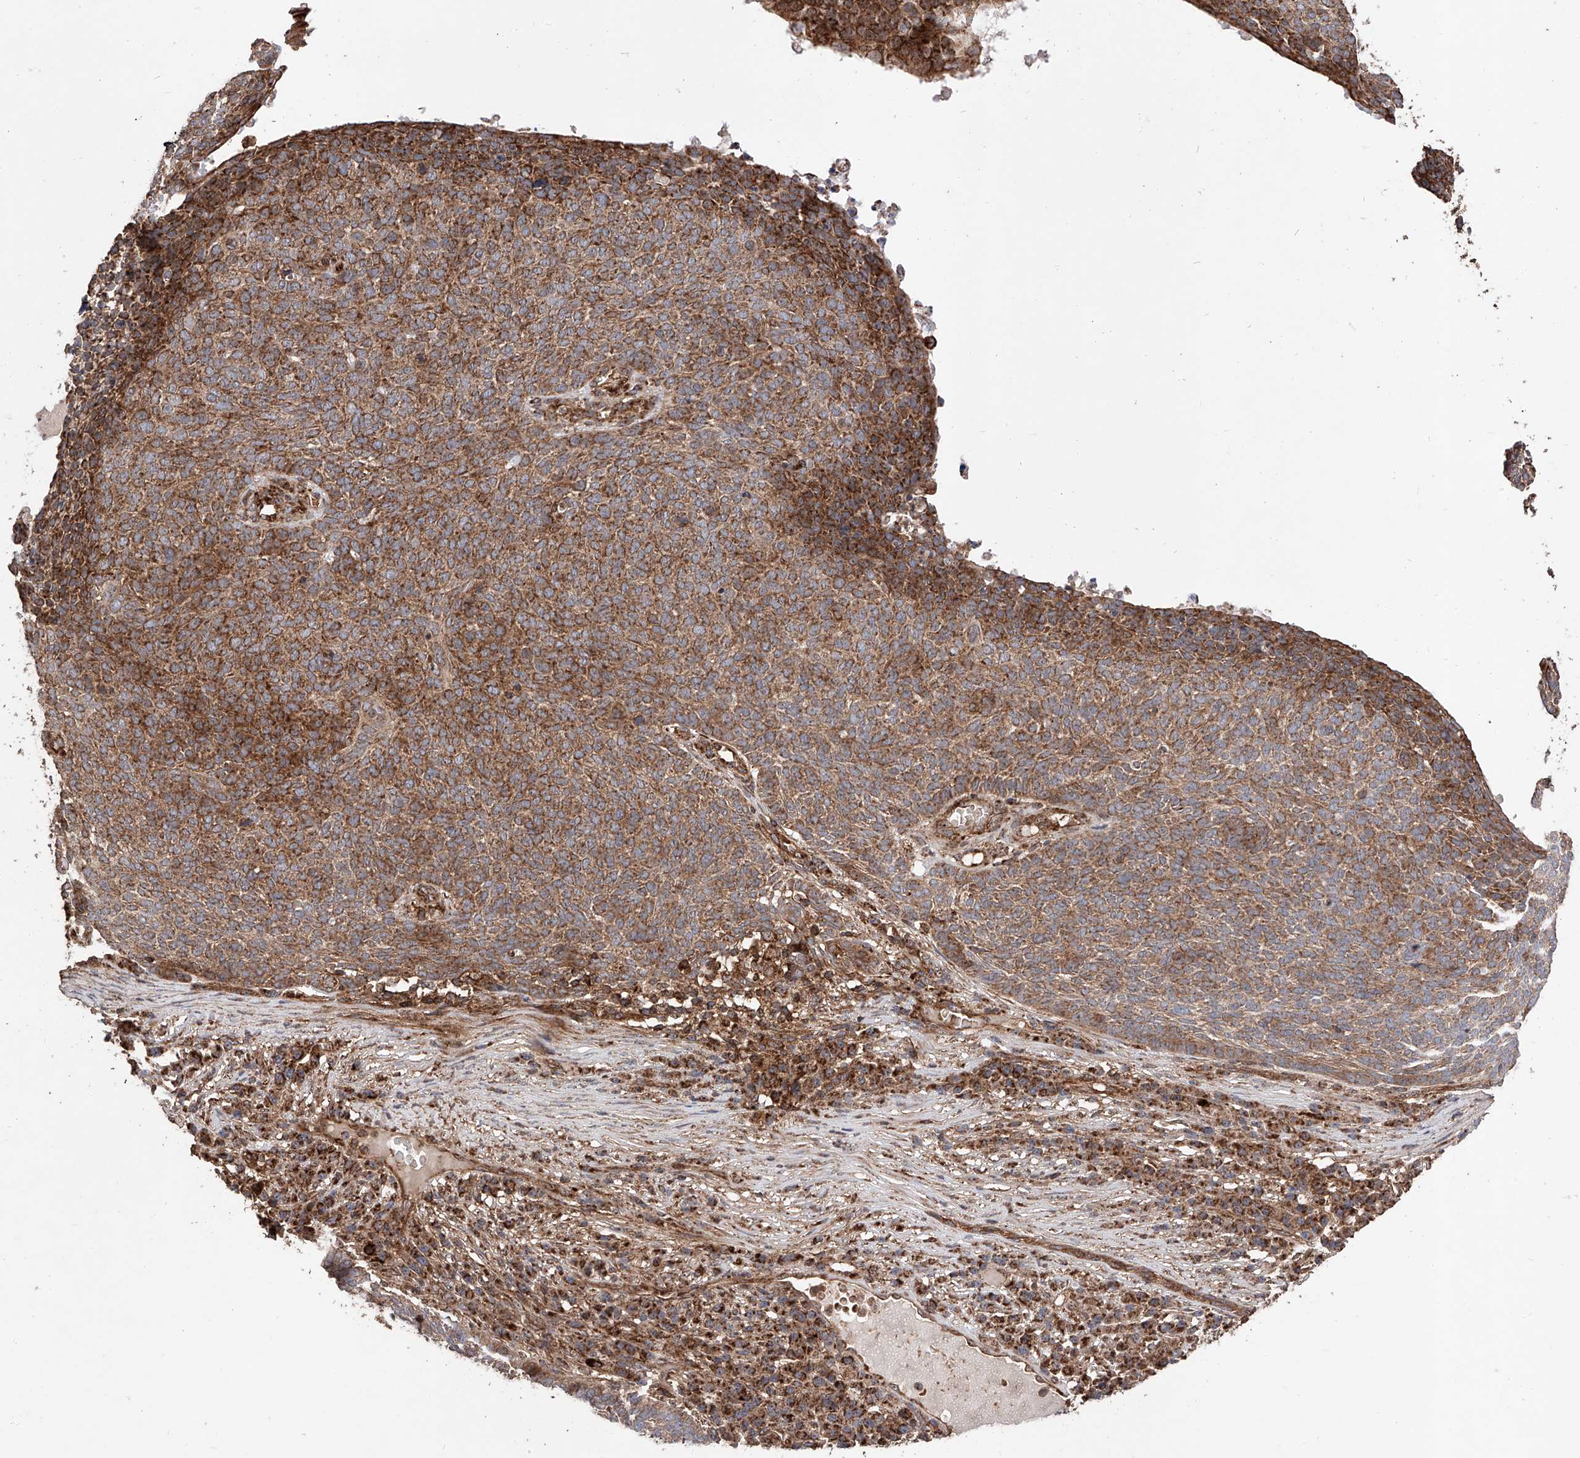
{"staining": {"intensity": "moderate", "quantity": ">75%", "location": "cytoplasmic/membranous"}, "tissue": "skin cancer", "cell_type": "Tumor cells", "image_type": "cancer", "snomed": [{"axis": "morphology", "description": "Squamous cell carcinoma, NOS"}, {"axis": "topography", "description": "Skin"}], "caption": "Protein expression analysis of skin cancer (squamous cell carcinoma) exhibits moderate cytoplasmic/membranous positivity in about >75% of tumor cells.", "gene": "PISD", "patient": {"sex": "female", "age": 90}}